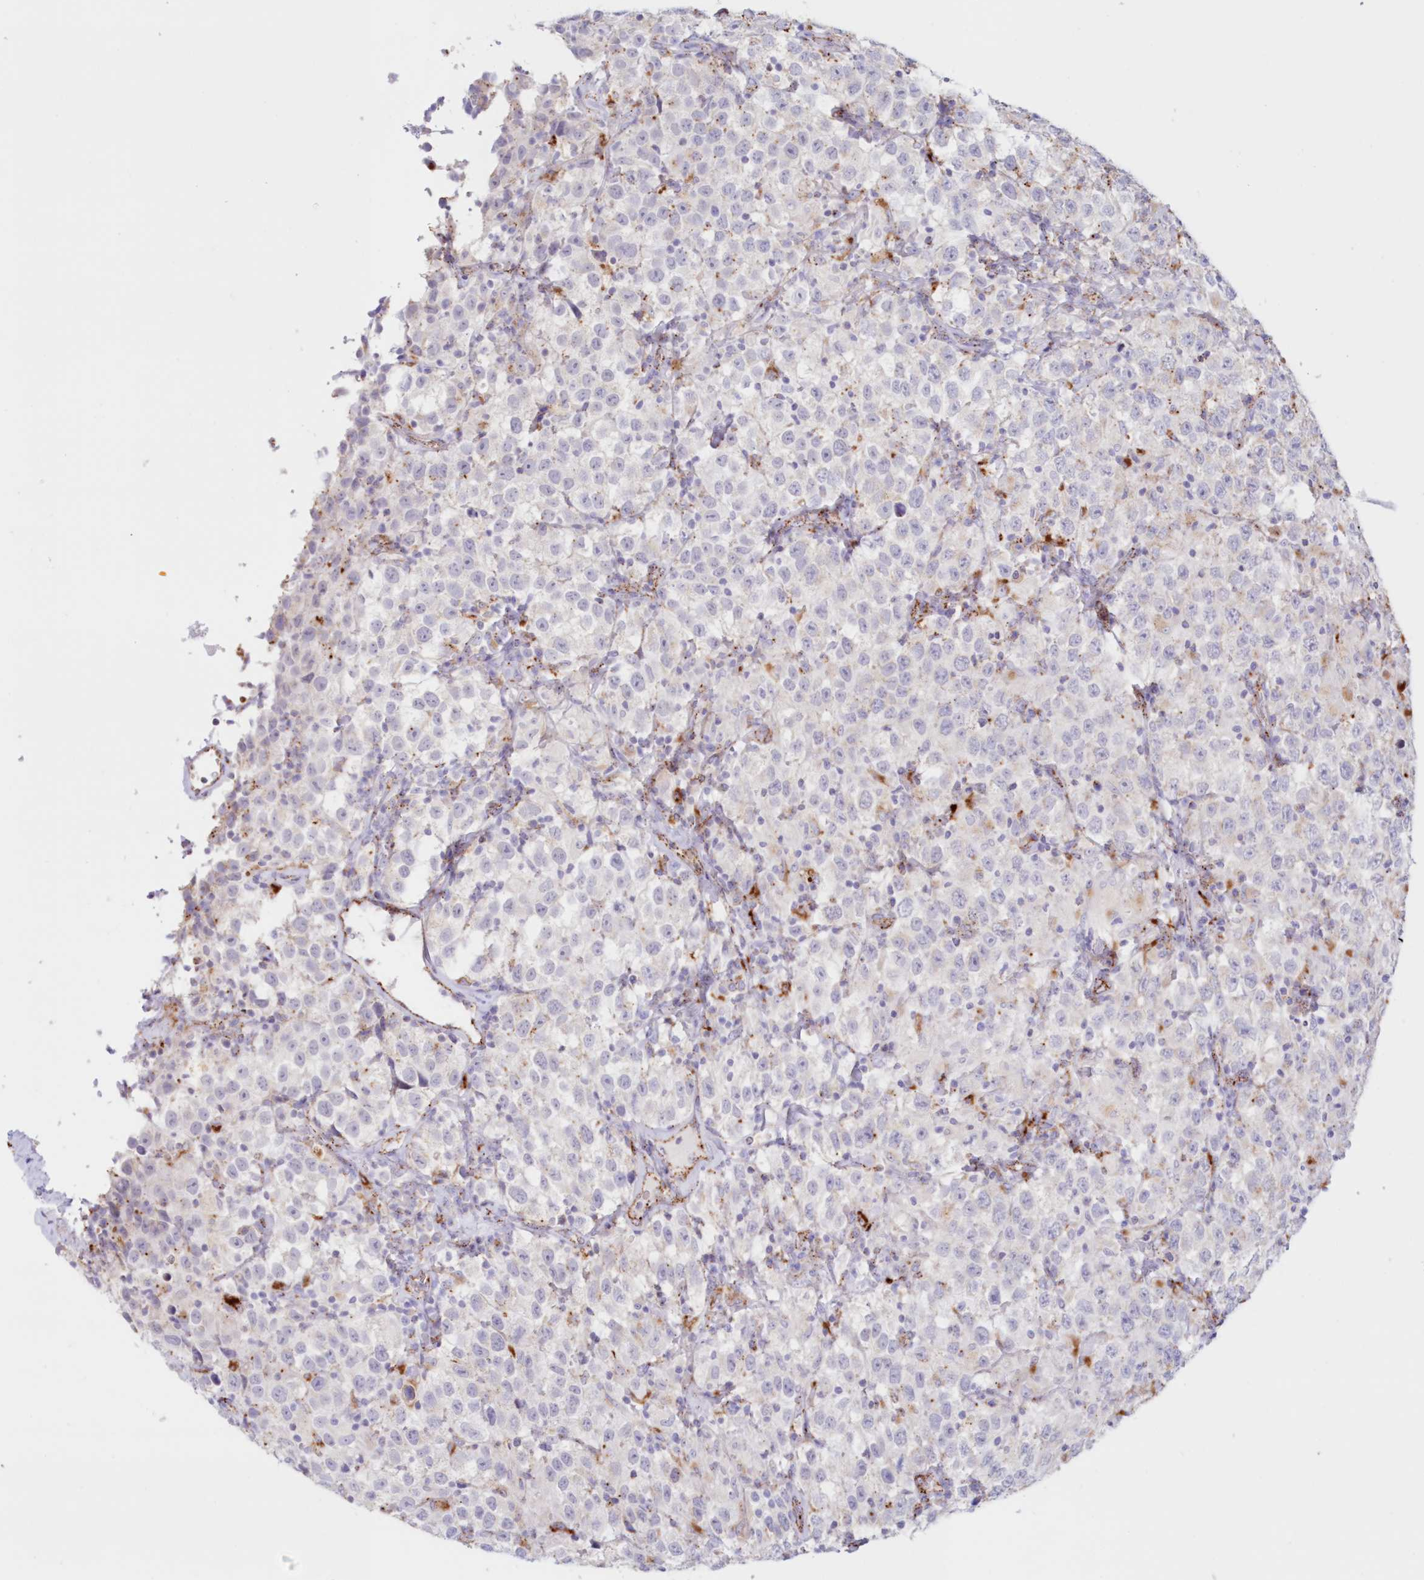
{"staining": {"intensity": "negative", "quantity": "none", "location": "none"}, "tissue": "testis cancer", "cell_type": "Tumor cells", "image_type": "cancer", "snomed": [{"axis": "morphology", "description": "Seminoma, NOS"}, {"axis": "topography", "description": "Testis"}], "caption": "This photomicrograph is of testis cancer stained with immunohistochemistry to label a protein in brown with the nuclei are counter-stained blue. There is no staining in tumor cells.", "gene": "TPP1", "patient": {"sex": "male", "age": 41}}